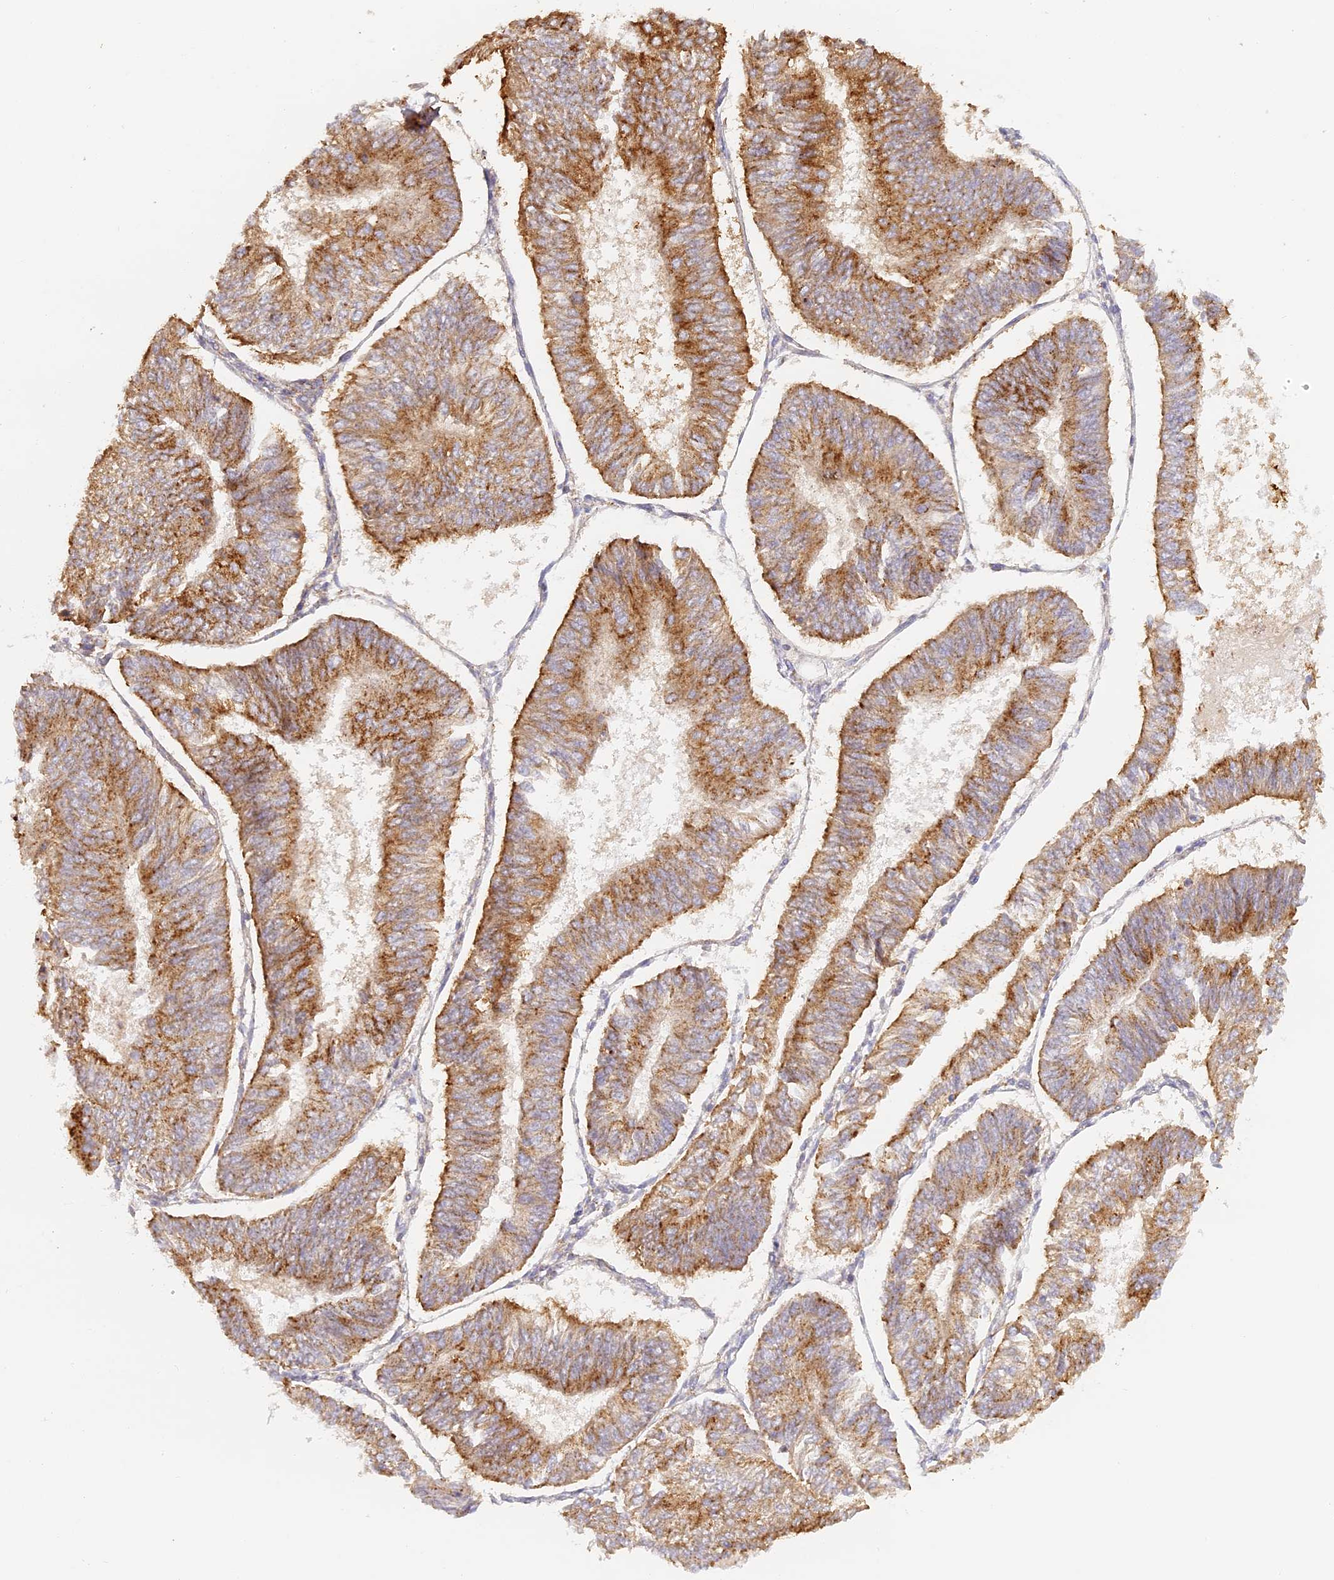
{"staining": {"intensity": "moderate", "quantity": ">75%", "location": "cytoplasmic/membranous"}, "tissue": "endometrial cancer", "cell_type": "Tumor cells", "image_type": "cancer", "snomed": [{"axis": "morphology", "description": "Adenocarcinoma, NOS"}, {"axis": "topography", "description": "Endometrium"}], "caption": "The photomicrograph exhibits staining of endometrial cancer, revealing moderate cytoplasmic/membranous protein expression (brown color) within tumor cells.", "gene": "LAMP2", "patient": {"sex": "female", "age": 58}}